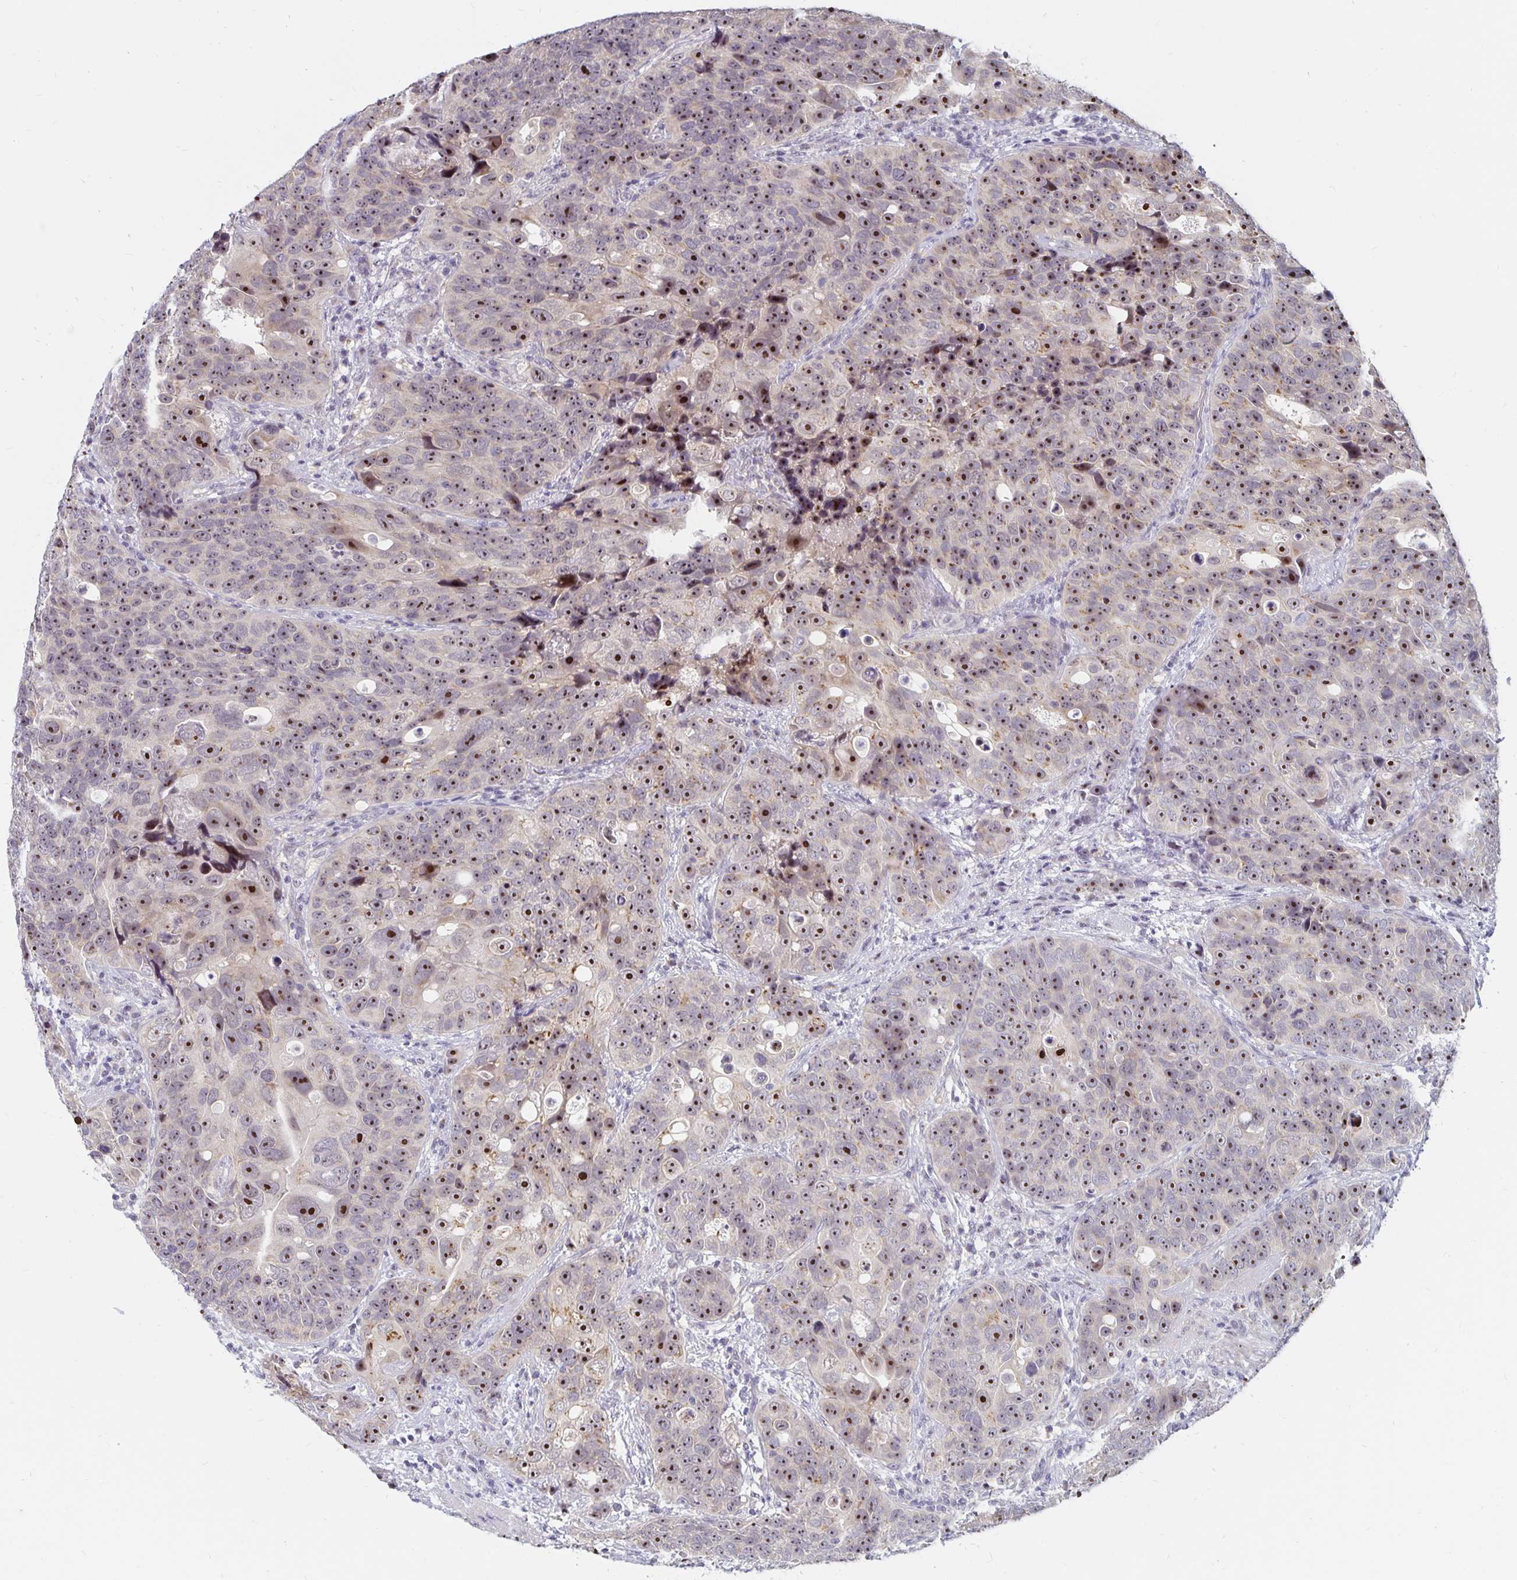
{"staining": {"intensity": "strong", "quantity": ">75%", "location": "nuclear"}, "tissue": "urothelial cancer", "cell_type": "Tumor cells", "image_type": "cancer", "snomed": [{"axis": "morphology", "description": "Urothelial carcinoma, NOS"}, {"axis": "topography", "description": "Urinary bladder"}], "caption": "The micrograph demonstrates immunohistochemical staining of transitional cell carcinoma. There is strong nuclear positivity is present in about >75% of tumor cells.", "gene": "NUP85", "patient": {"sex": "male", "age": 52}}